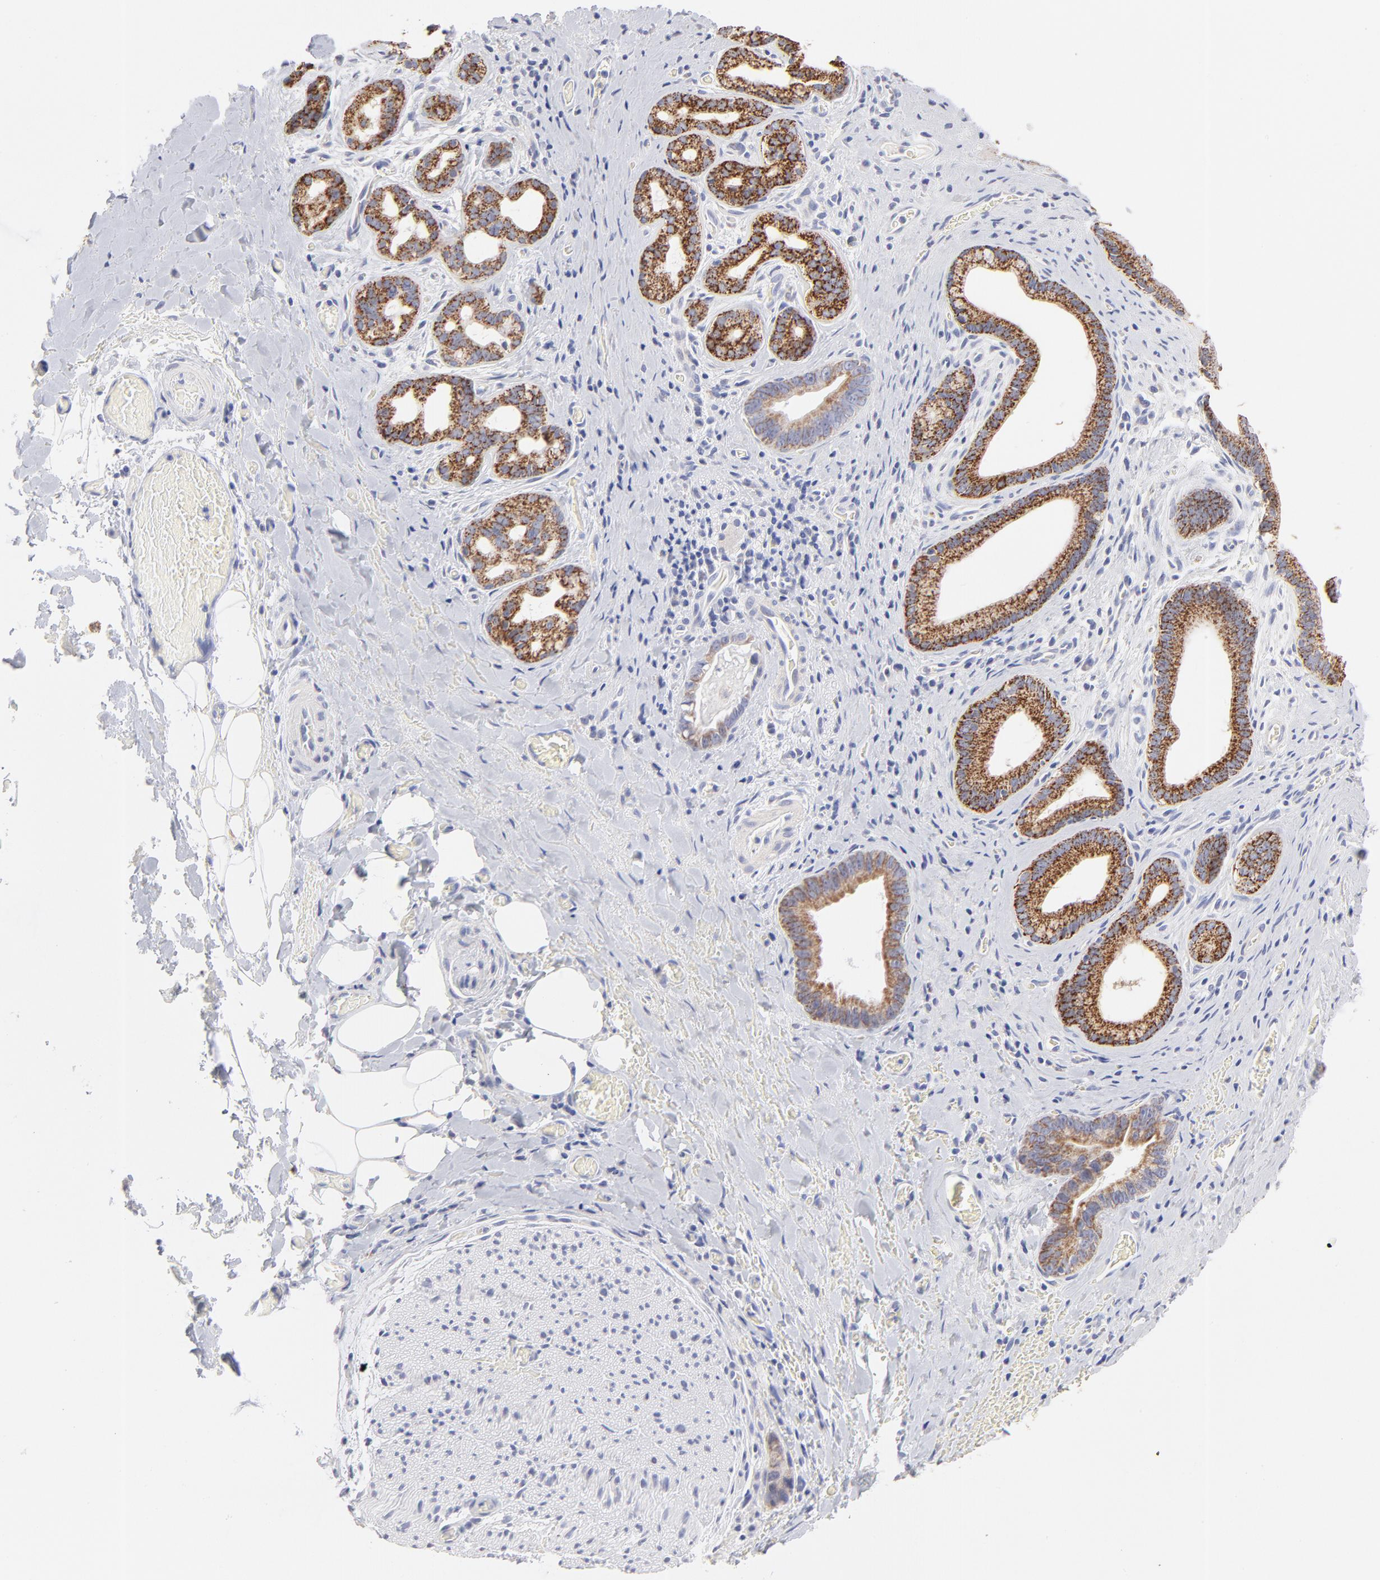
{"staining": {"intensity": "strong", "quantity": ">75%", "location": "cytoplasmic/membranous"}, "tissue": "liver cancer", "cell_type": "Tumor cells", "image_type": "cancer", "snomed": [{"axis": "morphology", "description": "Cholangiocarcinoma"}, {"axis": "topography", "description": "Liver"}], "caption": "Tumor cells show strong cytoplasmic/membranous expression in approximately >75% of cells in liver cancer.", "gene": "TST", "patient": {"sex": "female", "age": 55}}